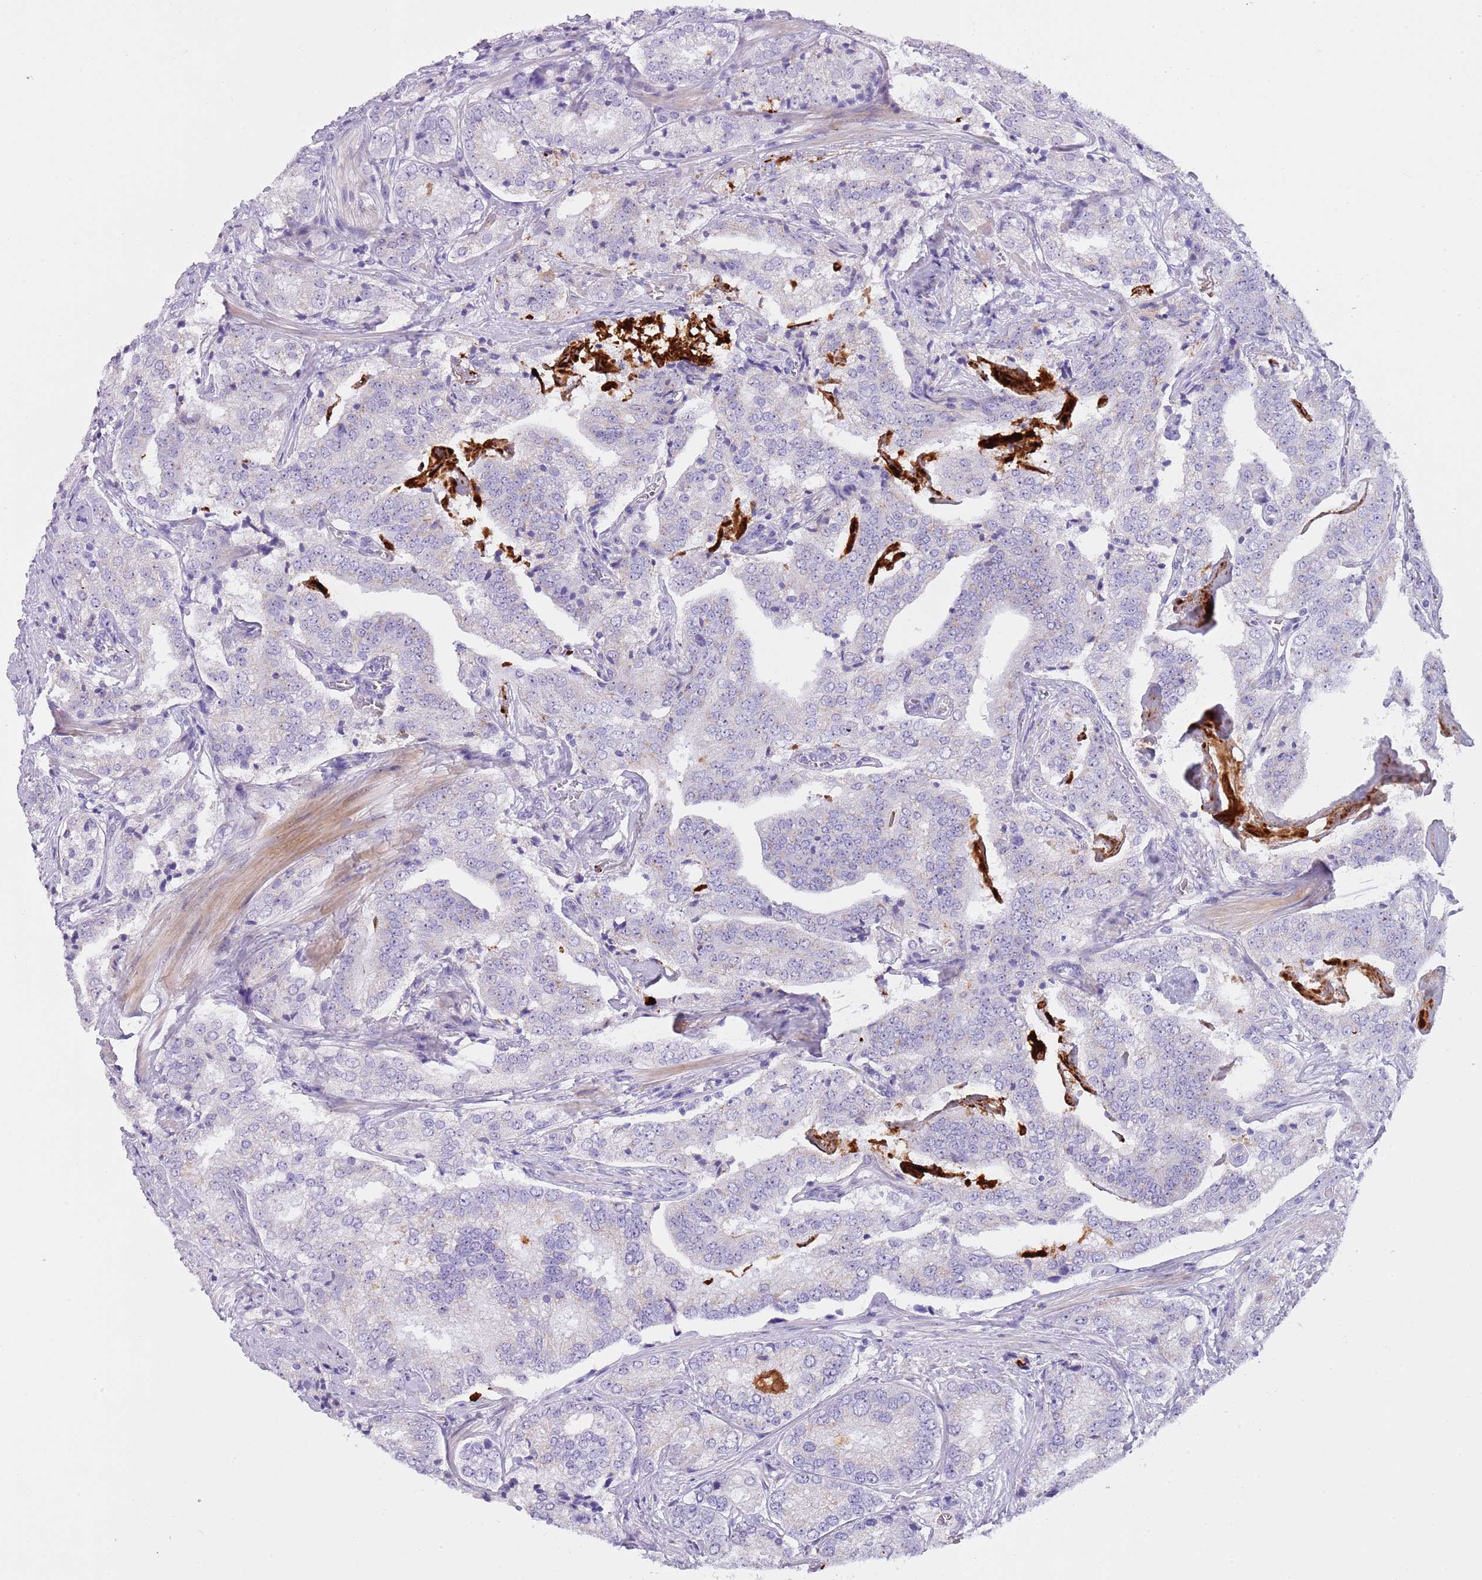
{"staining": {"intensity": "negative", "quantity": "none", "location": "none"}, "tissue": "prostate cancer", "cell_type": "Tumor cells", "image_type": "cancer", "snomed": [{"axis": "morphology", "description": "Adenocarcinoma, High grade"}, {"axis": "topography", "description": "Prostate"}], "caption": "IHC of human prostate adenocarcinoma (high-grade) displays no staining in tumor cells. (Immunohistochemistry, brightfield microscopy, high magnification).", "gene": "NBPF6", "patient": {"sex": "male", "age": 63}}